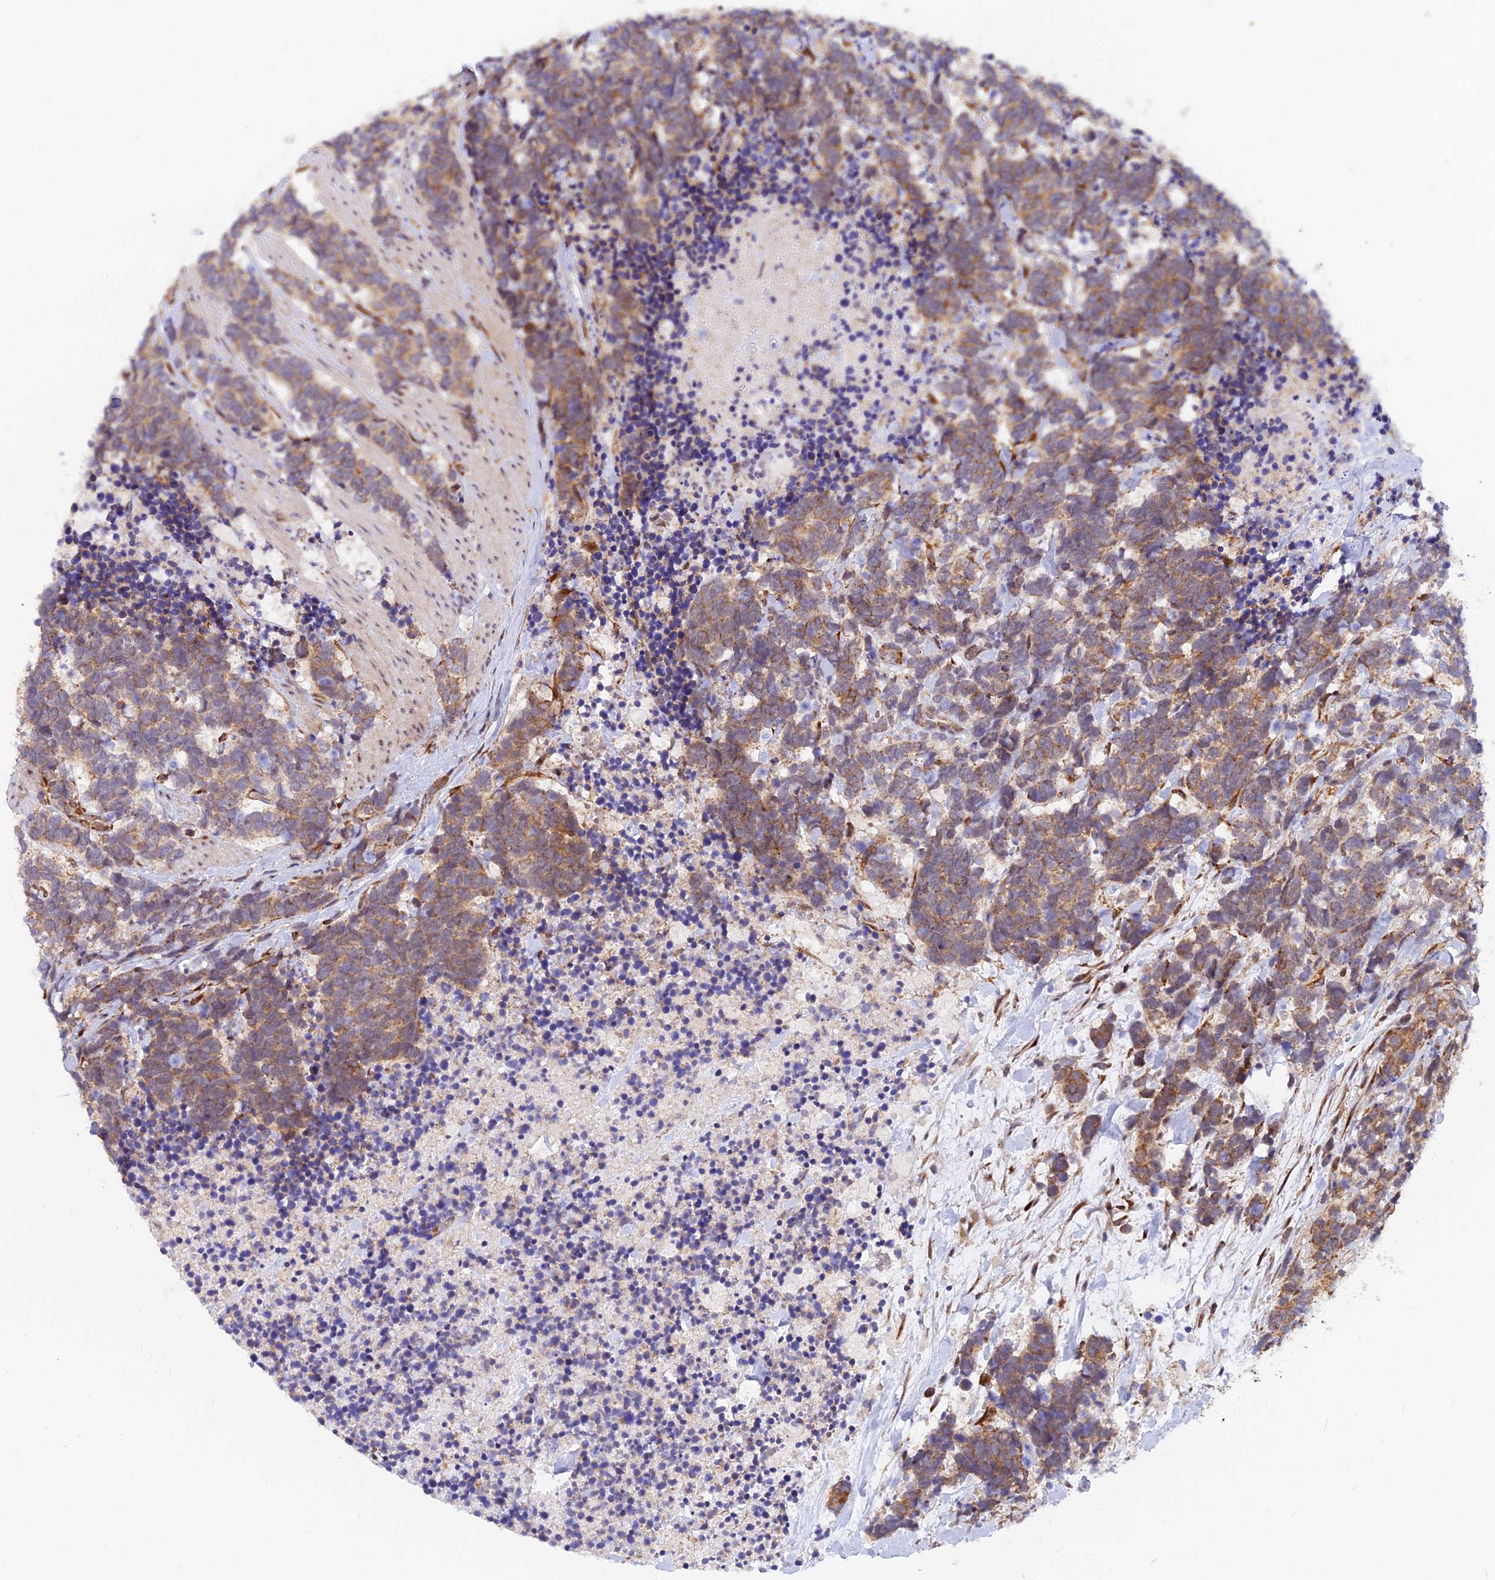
{"staining": {"intensity": "moderate", "quantity": ">75%", "location": "cytoplasmic/membranous"}, "tissue": "carcinoid", "cell_type": "Tumor cells", "image_type": "cancer", "snomed": [{"axis": "morphology", "description": "Carcinoma, NOS"}, {"axis": "morphology", "description": "Carcinoid, malignant, NOS"}, {"axis": "topography", "description": "Prostate"}], "caption": "The micrograph demonstrates a brown stain indicating the presence of a protein in the cytoplasmic/membranous of tumor cells in carcinoid.", "gene": "VSTM2L", "patient": {"sex": "male", "age": 57}}